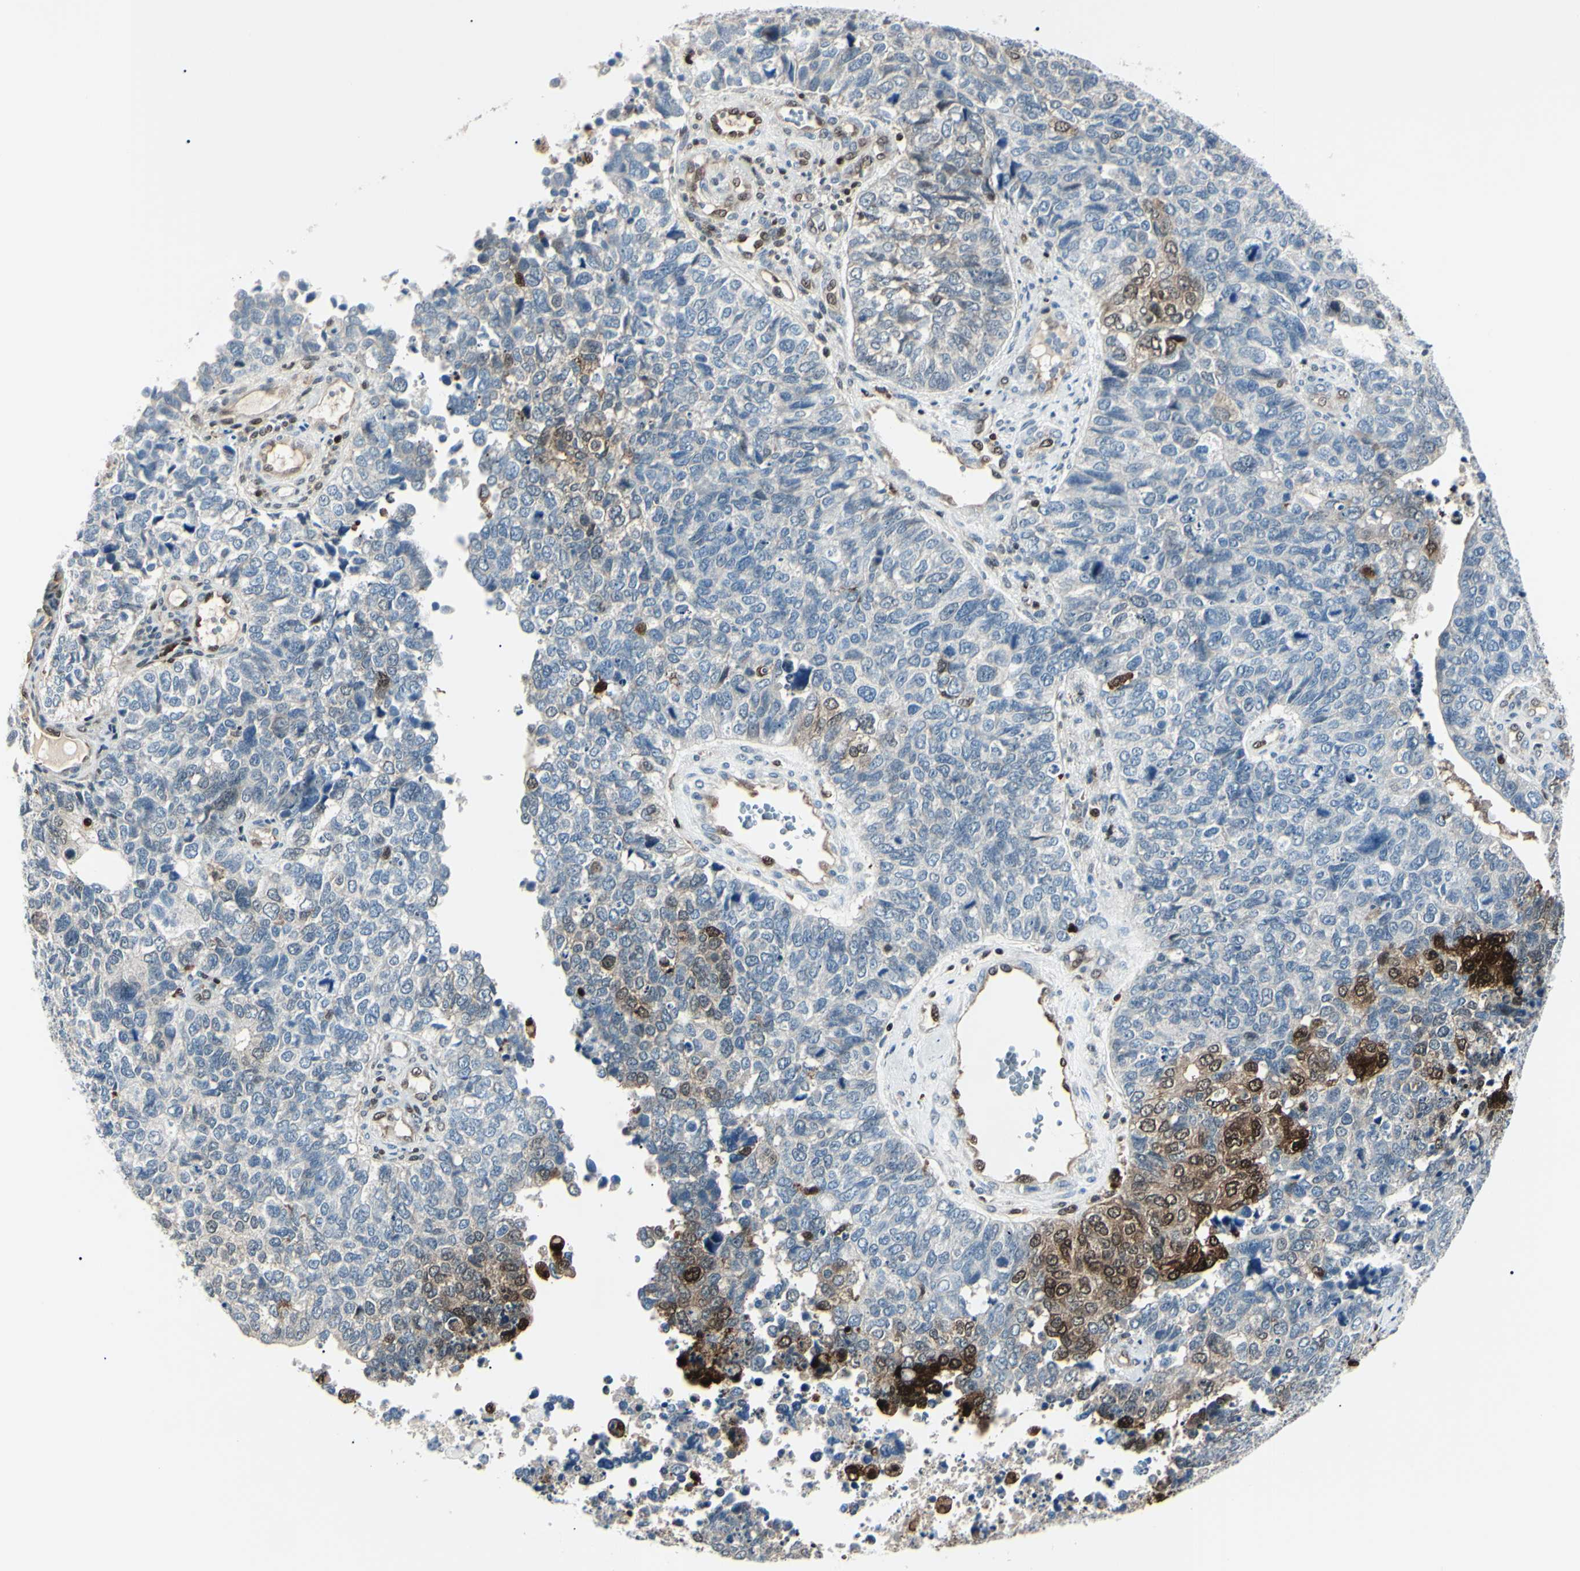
{"staining": {"intensity": "strong", "quantity": "<25%", "location": "cytoplasmic/membranous,nuclear"}, "tissue": "cervical cancer", "cell_type": "Tumor cells", "image_type": "cancer", "snomed": [{"axis": "morphology", "description": "Squamous cell carcinoma, NOS"}, {"axis": "topography", "description": "Cervix"}], "caption": "This photomicrograph displays IHC staining of human cervical squamous cell carcinoma, with medium strong cytoplasmic/membranous and nuclear expression in approximately <25% of tumor cells.", "gene": "PGK1", "patient": {"sex": "female", "age": 63}}